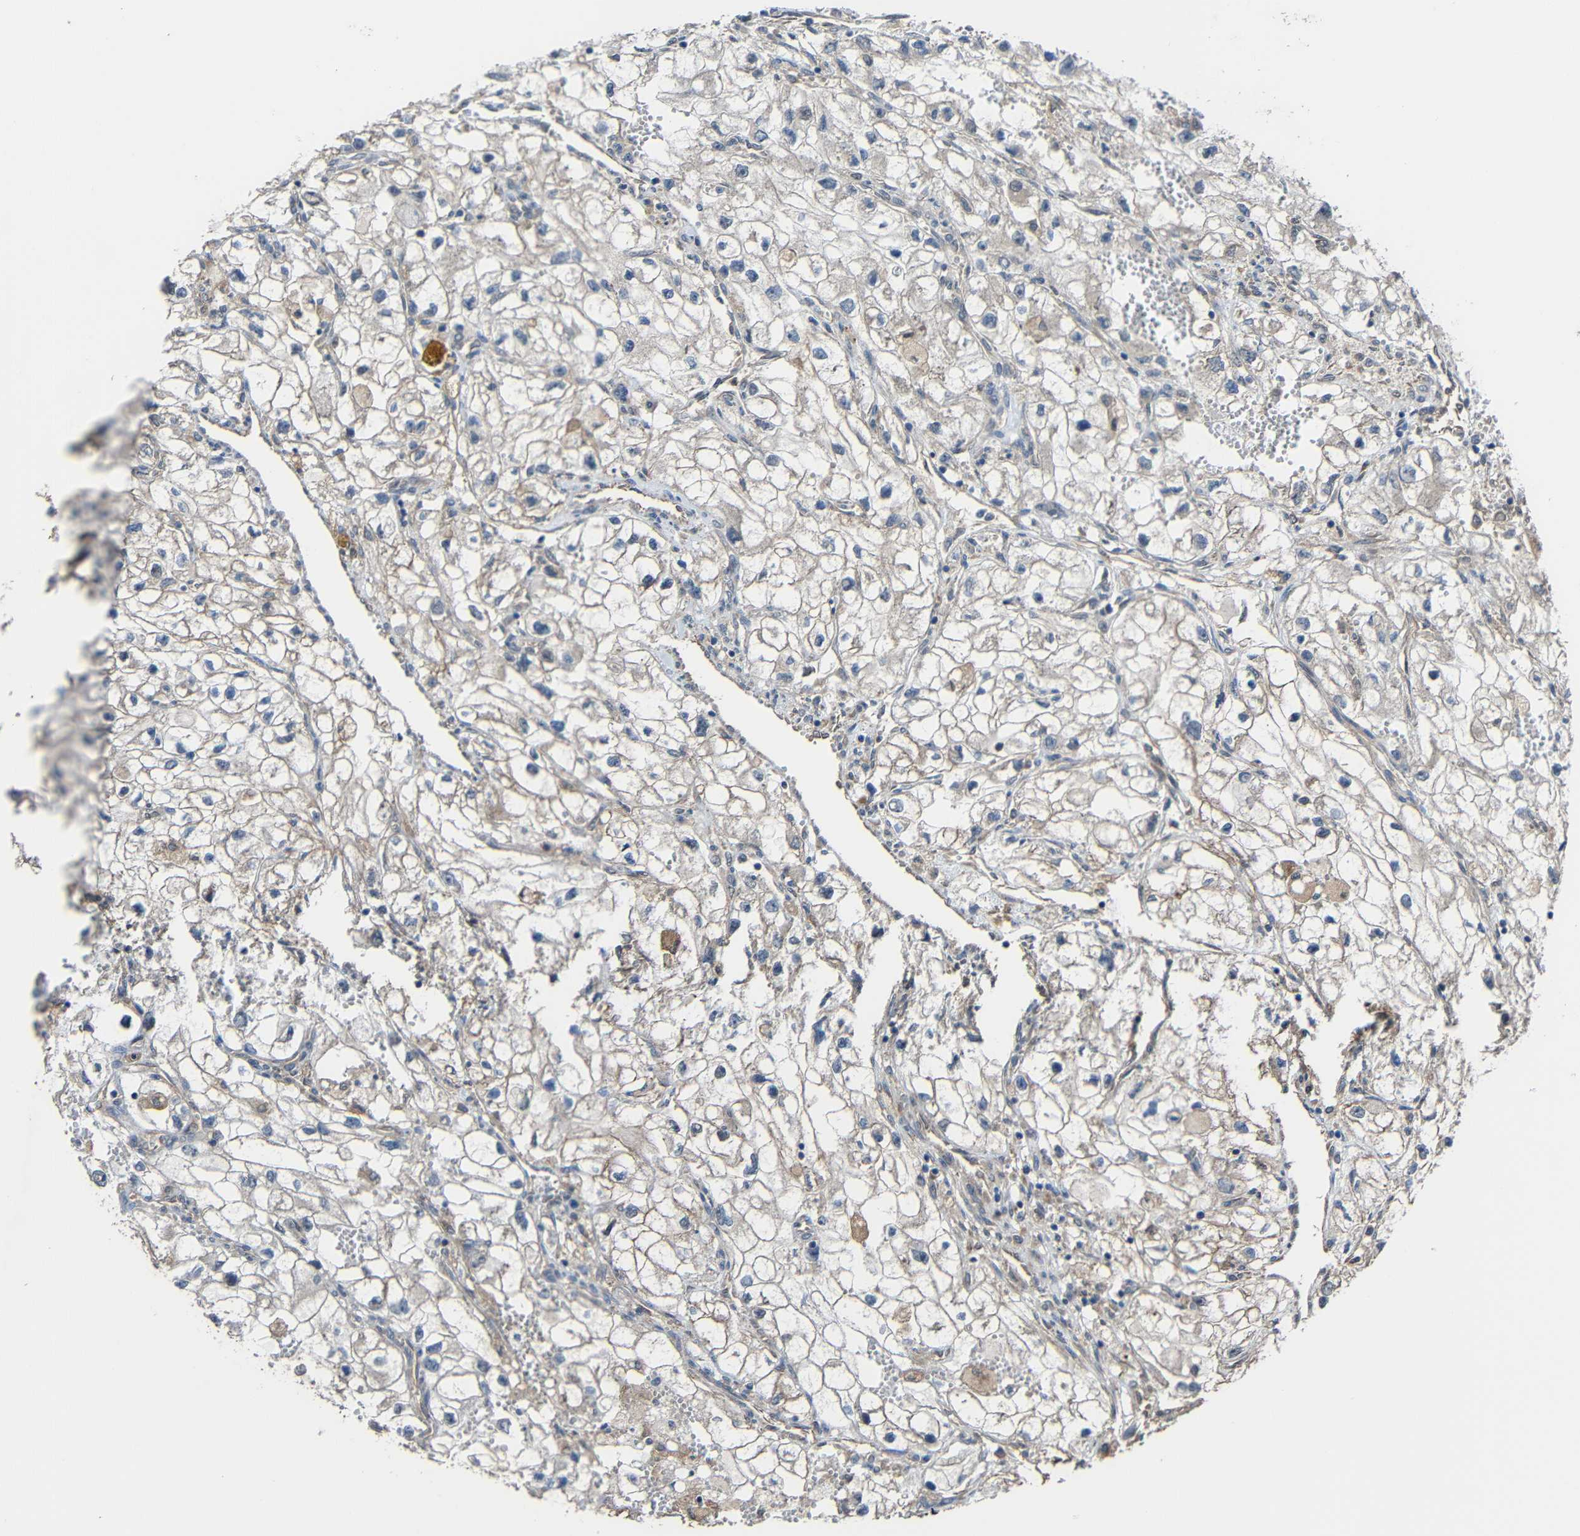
{"staining": {"intensity": "weak", "quantity": "25%-75%", "location": "cytoplasmic/membranous"}, "tissue": "renal cancer", "cell_type": "Tumor cells", "image_type": "cancer", "snomed": [{"axis": "morphology", "description": "Adenocarcinoma, NOS"}, {"axis": "topography", "description": "Kidney"}], "caption": "IHC of human adenocarcinoma (renal) reveals low levels of weak cytoplasmic/membranous expression in about 25%-75% of tumor cells. (Stains: DAB (3,3'-diaminobenzidine) in brown, nuclei in blue, Microscopy: brightfield microscopy at high magnification).", "gene": "CHST9", "patient": {"sex": "female", "age": 70}}